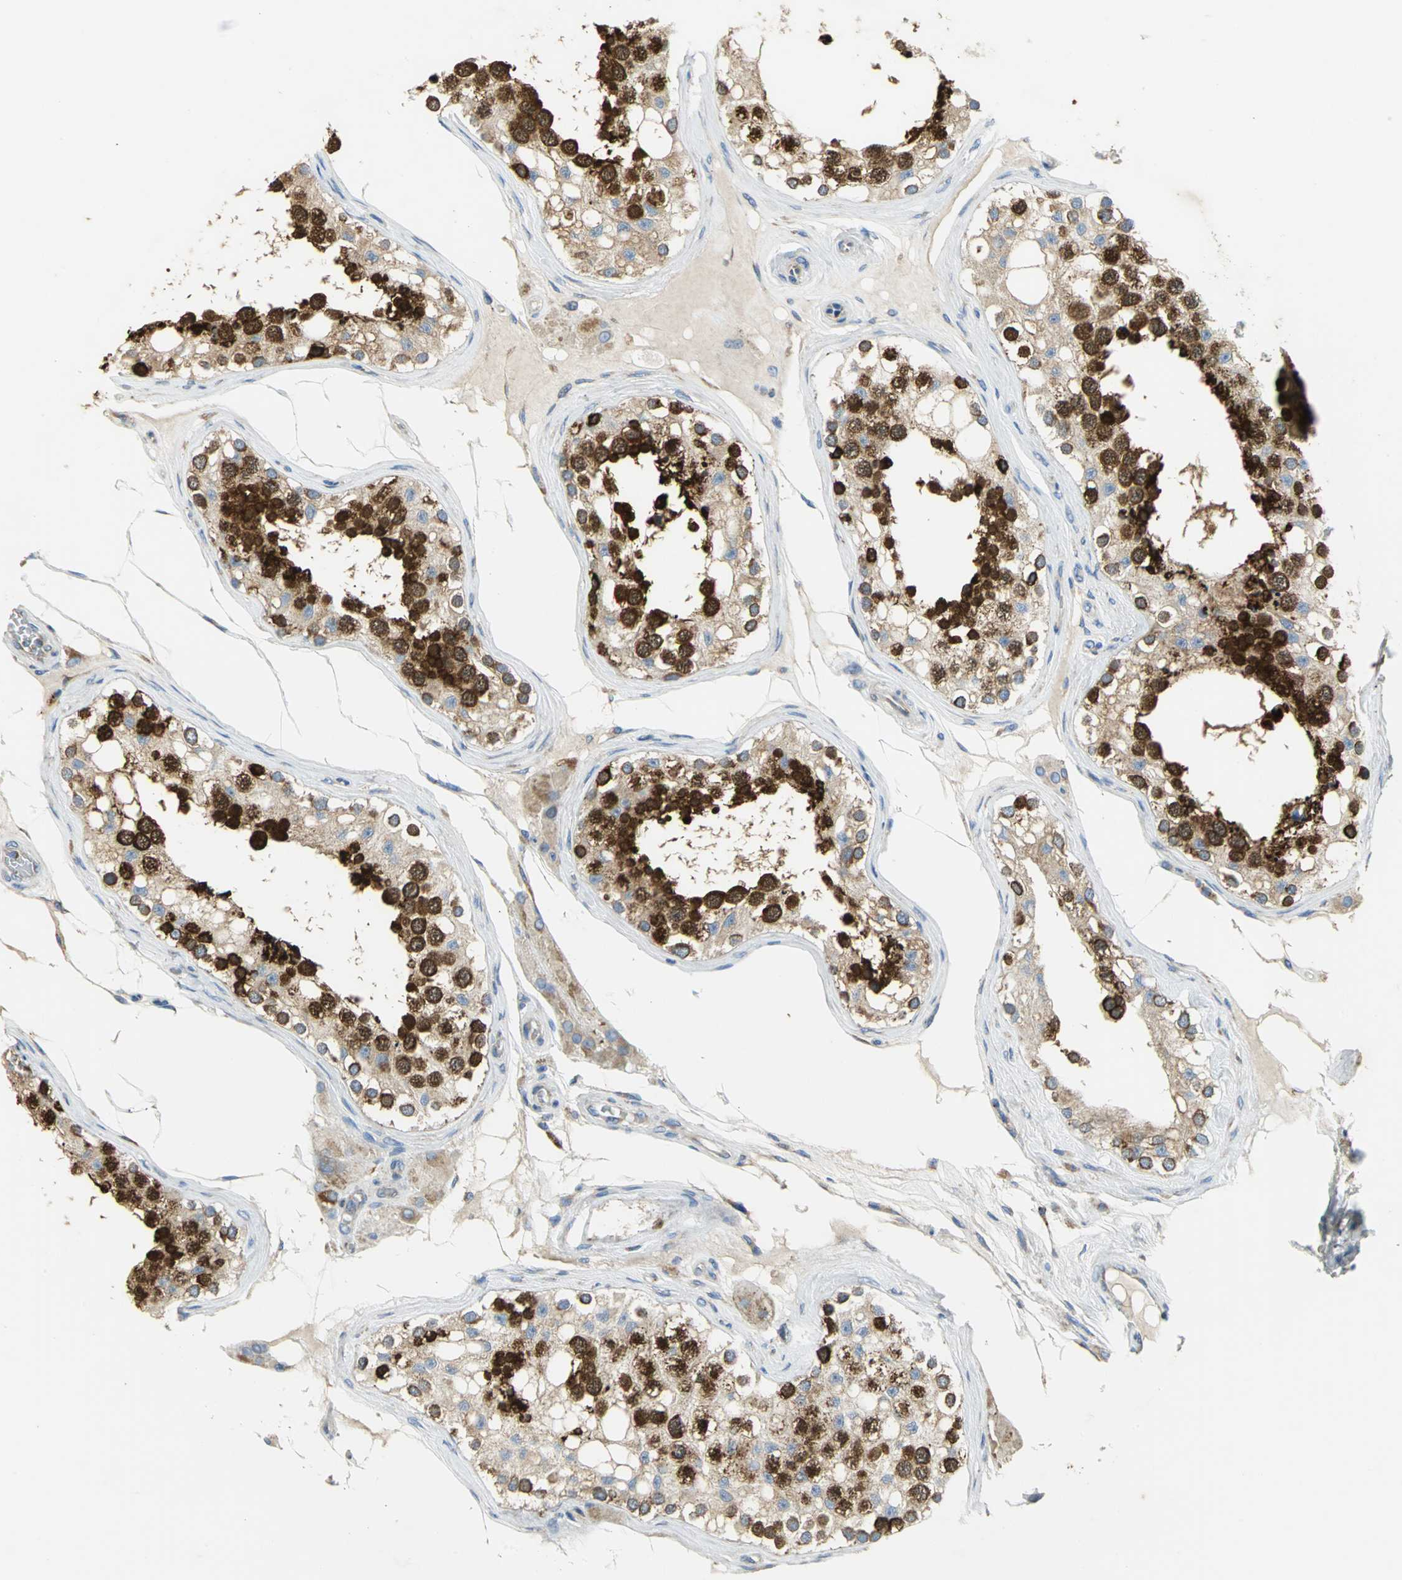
{"staining": {"intensity": "strong", "quantity": ">75%", "location": "cytoplasmic/membranous"}, "tissue": "testis", "cell_type": "Cells in seminiferous ducts", "image_type": "normal", "snomed": [{"axis": "morphology", "description": "Normal tissue, NOS"}, {"axis": "topography", "description": "Testis"}], "caption": "Immunohistochemical staining of normal human testis reveals high levels of strong cytoplasmic/membranous staining in approximately >75% of cells in seminiferous ducts.", "gene": "TULP4", "patient": {"sex": "male", "age": 68}}